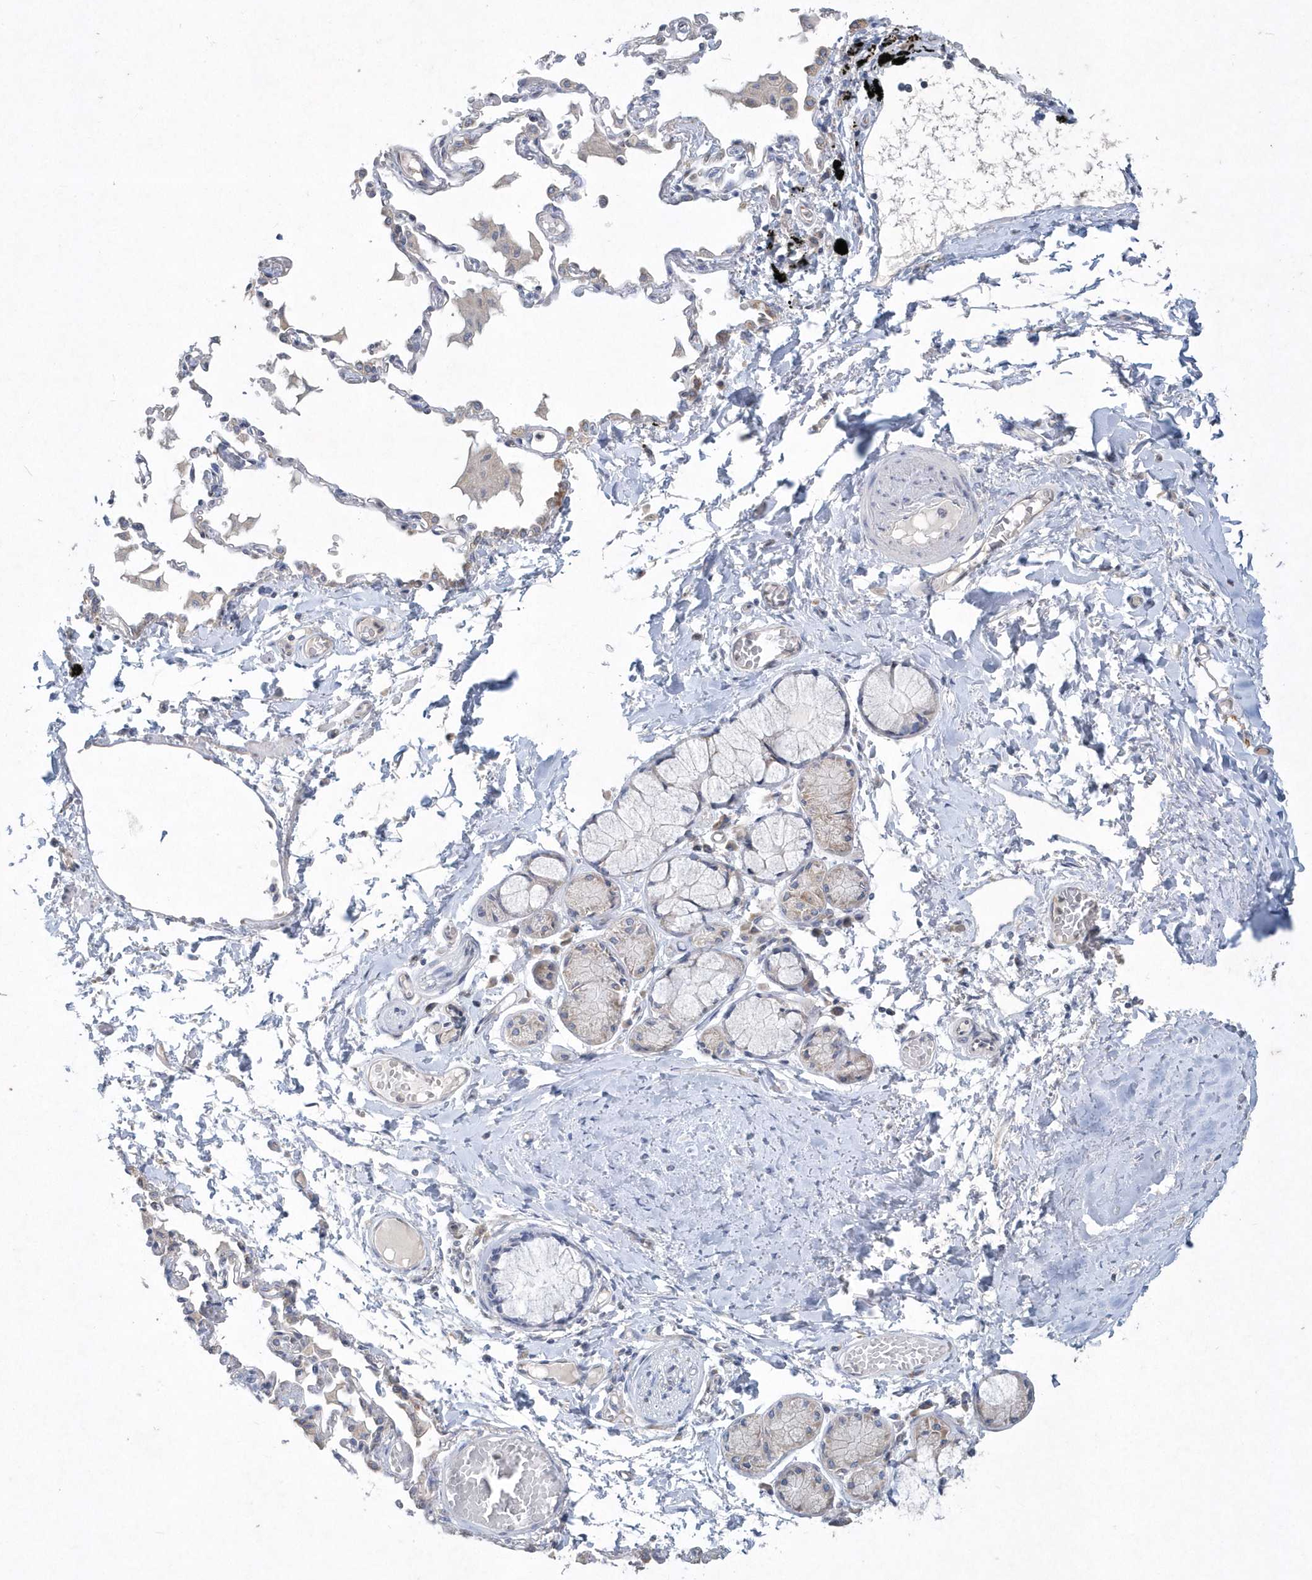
{"staining": {"intensity": "negative", "quantity": "none", "location": "none"}, "tissue": "adipose tissue", "cell_type": "Adipocytes", "image_type": "normal", "snomed": [{"axis": "morphology", "description": "Normal tissue, NOS"}, {"axis": "topography", "description": "Cartilage tissue"}, {"axis": "topography", "description": "Bronchus"}, {"axis": "topography", "description": "Lung"}, {"axis": "topography", "description": "Peripheral nerve tissue"}], "caption": "Immunohistochemistry (IHC) image of benign adipose tissue: adipose tissue stained with DAB shows no significant protein positivity in adipocytes.", "gene": "DGAT1", "patient": {"sex": "female", "age": 49}}